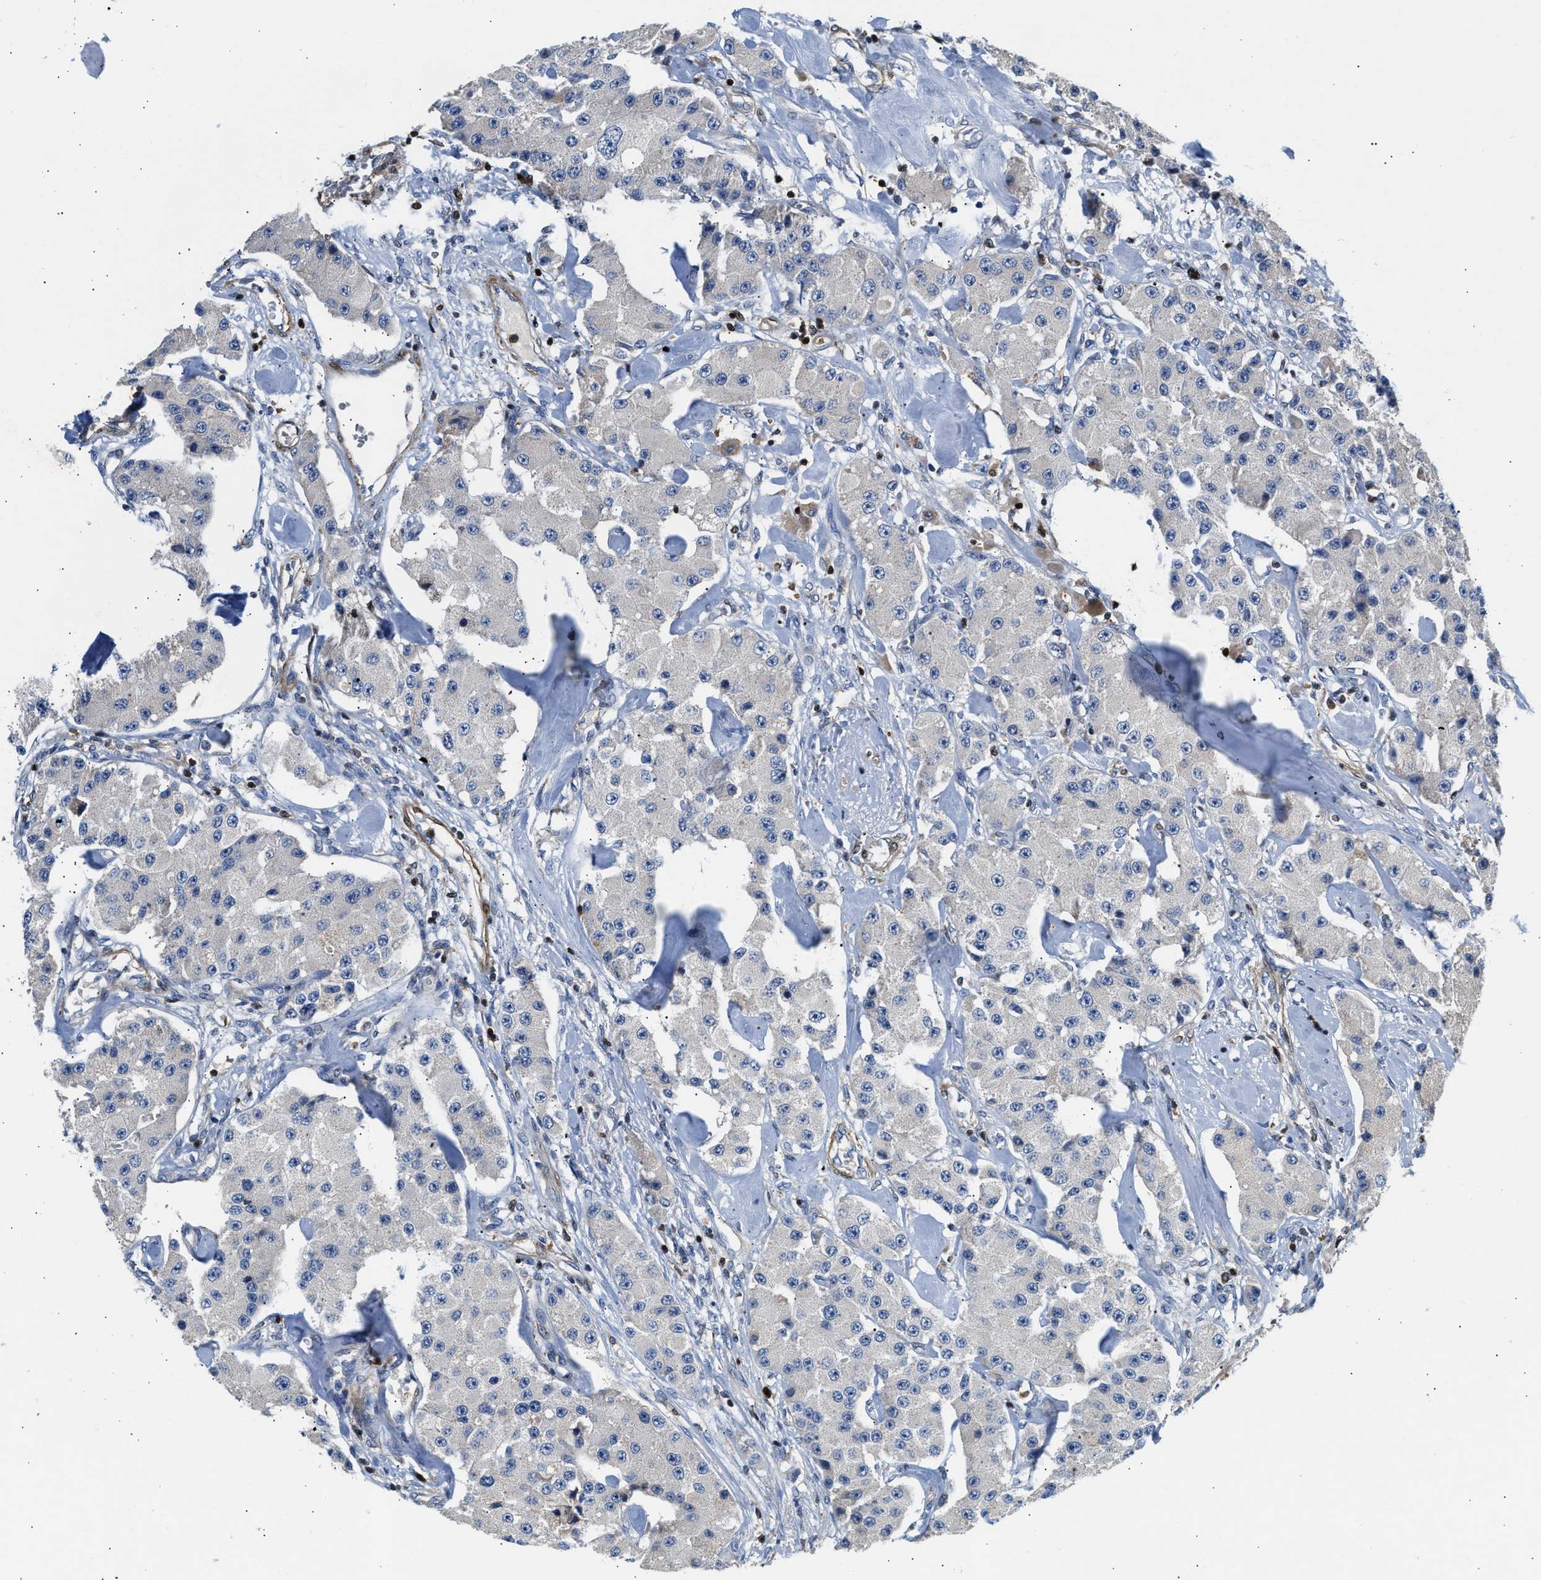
{"staining": {"intensity": "negative", "quantity": "none", "location": "none"}, "tissue": "carcinoid", "cell_type": "Tumor cells", "image_type": "cancer", "snomed": [{"axis": "morphology", "description": "Carcinoid, malignant, NOS"}, {"axis": "topography", "description": "Pancreas"}], "caption": "Immunohistochemical staining of human carcinoid (malignant) displays no significant expression in tumor cells. (Immunohistochemistry (ihc), brightfield microscopy, high magnification).", "gene": "SLIT2", "patient": {"sex": "male", "age": 41}}